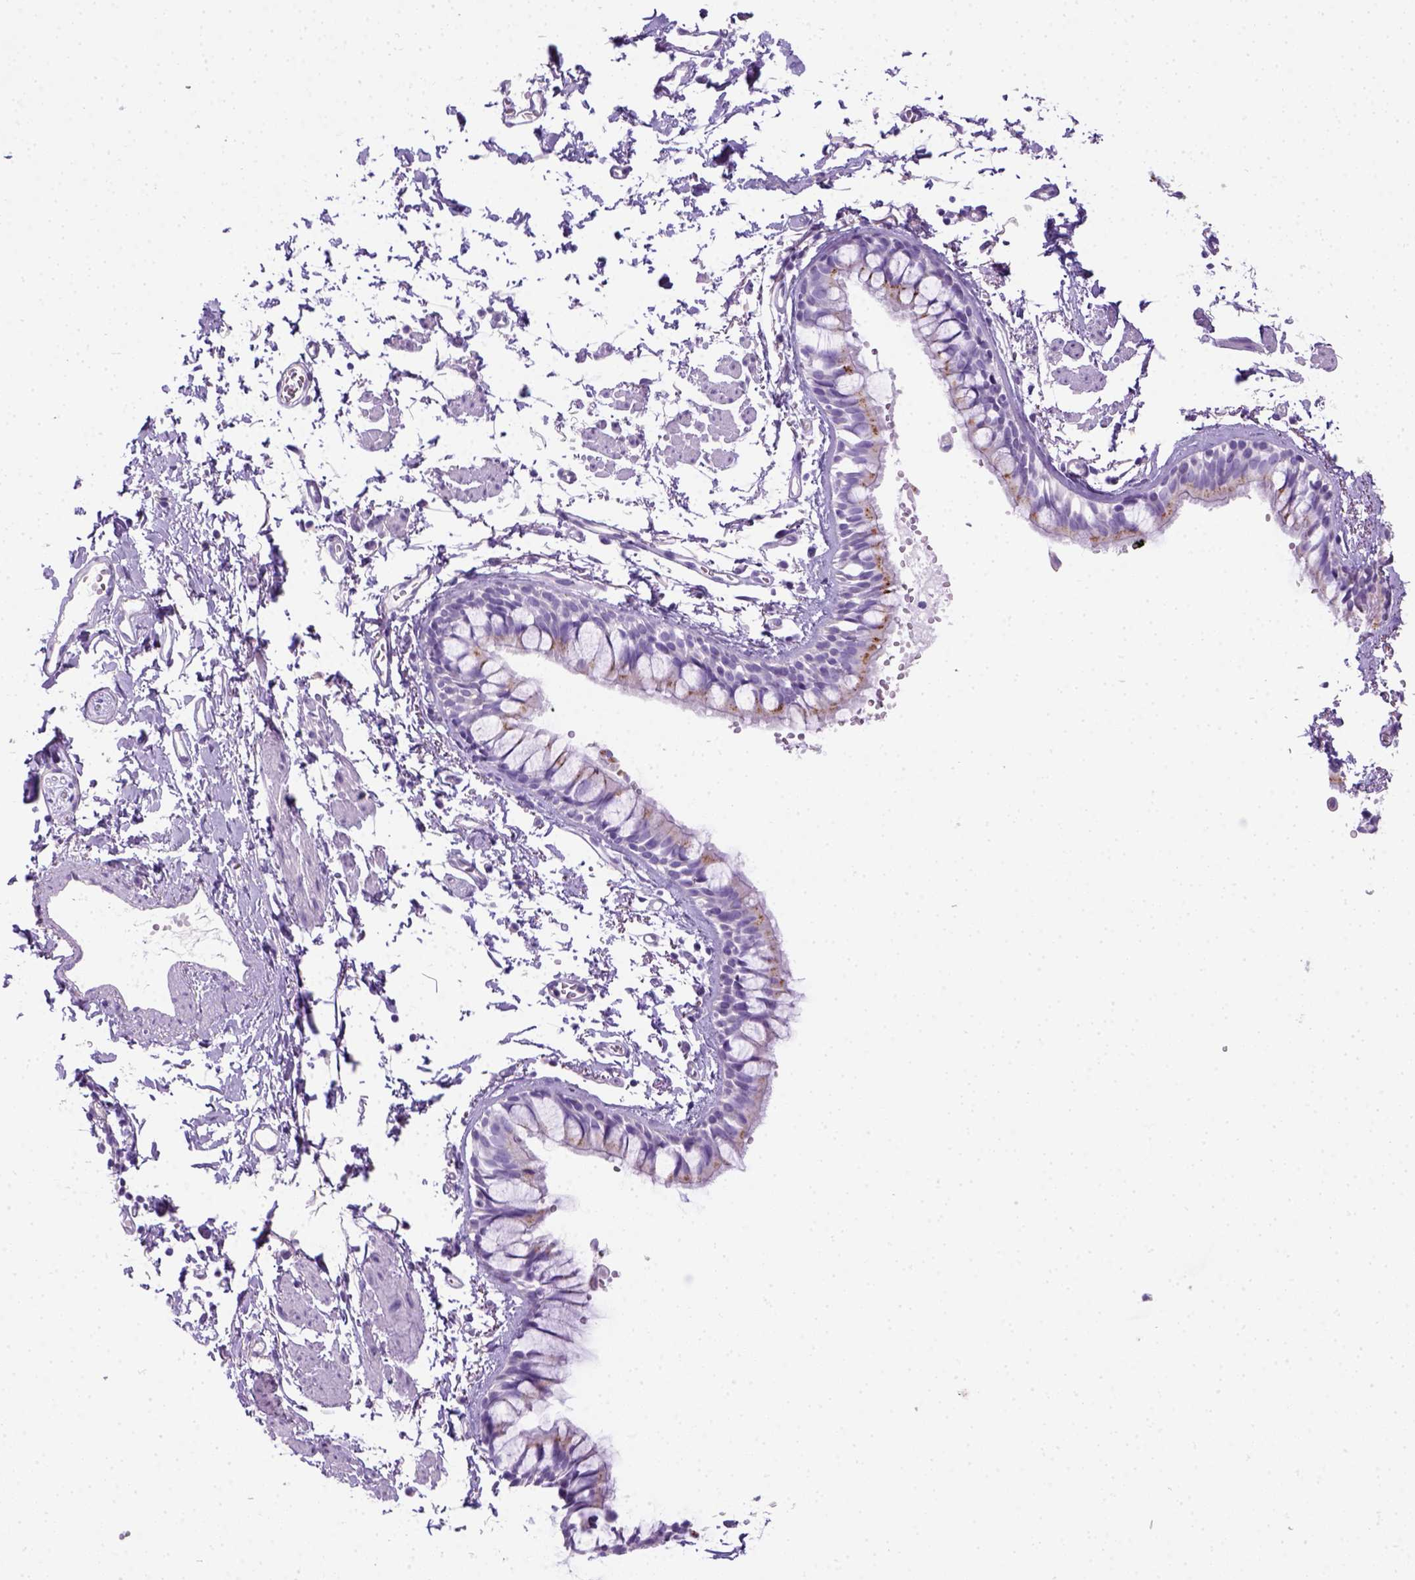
{"staining": {"intensity": "negative", "quantity": "none", "location": "none"}, "tissue": "bronchus", "cell_type": "Respiratory epithelial cells", "image_type": "normal", "snomed": [{"axis": "morphology", "description": "Normal tissue, NOS"}, {"axis": "topography", "description": "Cartilage tissue"}, {"axis": "topography", "description": "Bronchus"}], "caption": "Photomicrograph shows no significant protein expression in respiratory epithelial cells of benign bronchus. (DAB immunohistochemistry (IHC) with hematoxylin counter stain).", "gene": "KRT71", "patient": {"sex": "female", "age": 59}}